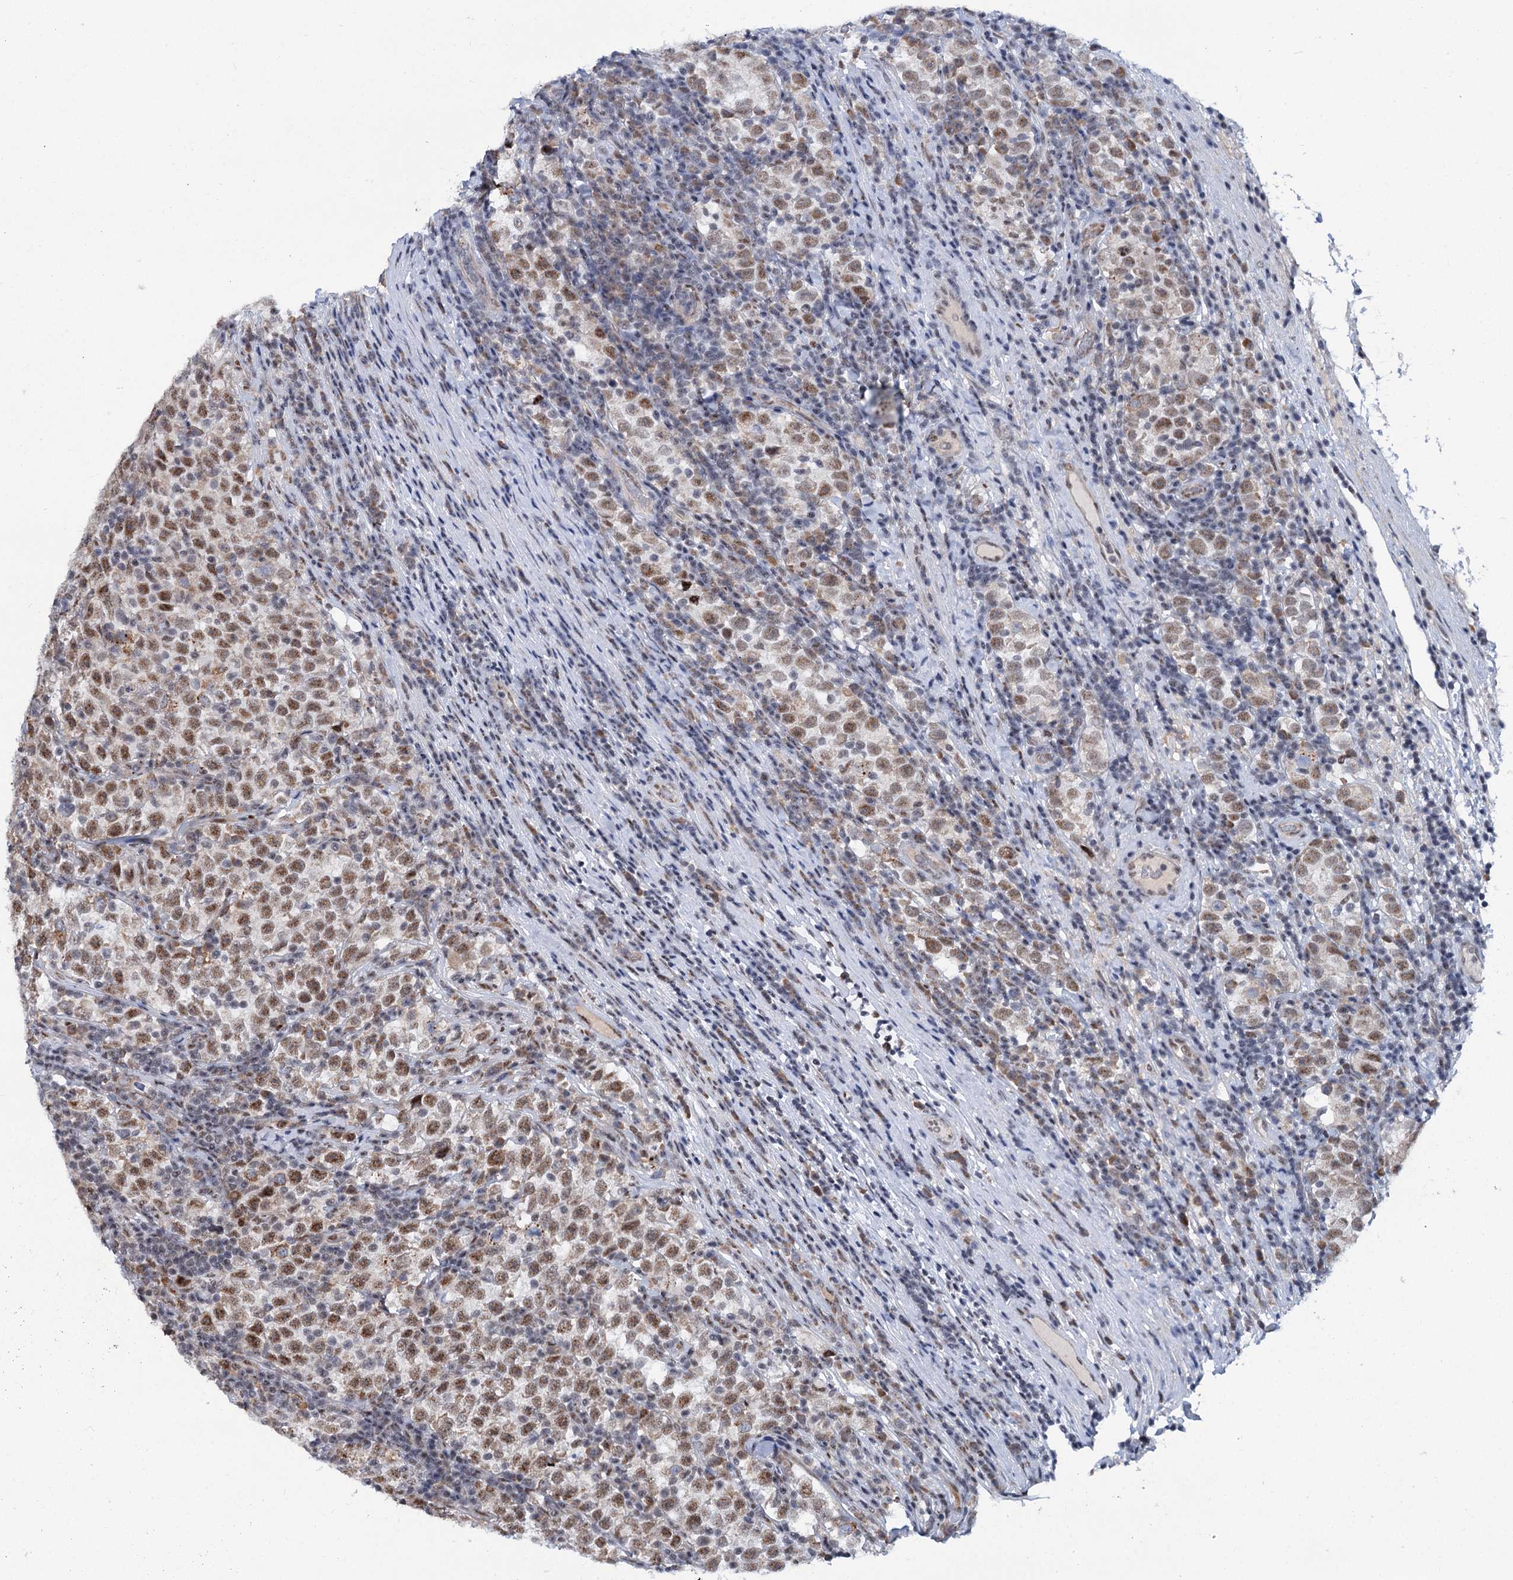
{"staining": {"intensity": "moderate", "quantity": ">75%", "location": "nuclear"}, "tissue": "testis cancer", "cell_type": "Tumor cells", "image_type": "cancer", "snomed": [{"axis": "morphology", "description": "Normal tissue, NOS"}, {"axis": "morphology", "description": "Seminoma, NOS"}, {"axis": "topography", "description": "Testis"}], "caption": "Moderate nuclear expression for a protein is identified in approximately >75% of tumor cells of seminoma (testis) using immunohistochemistry.", "gene": "SREK1", "patient": {"sex": "male", "age": 43}}